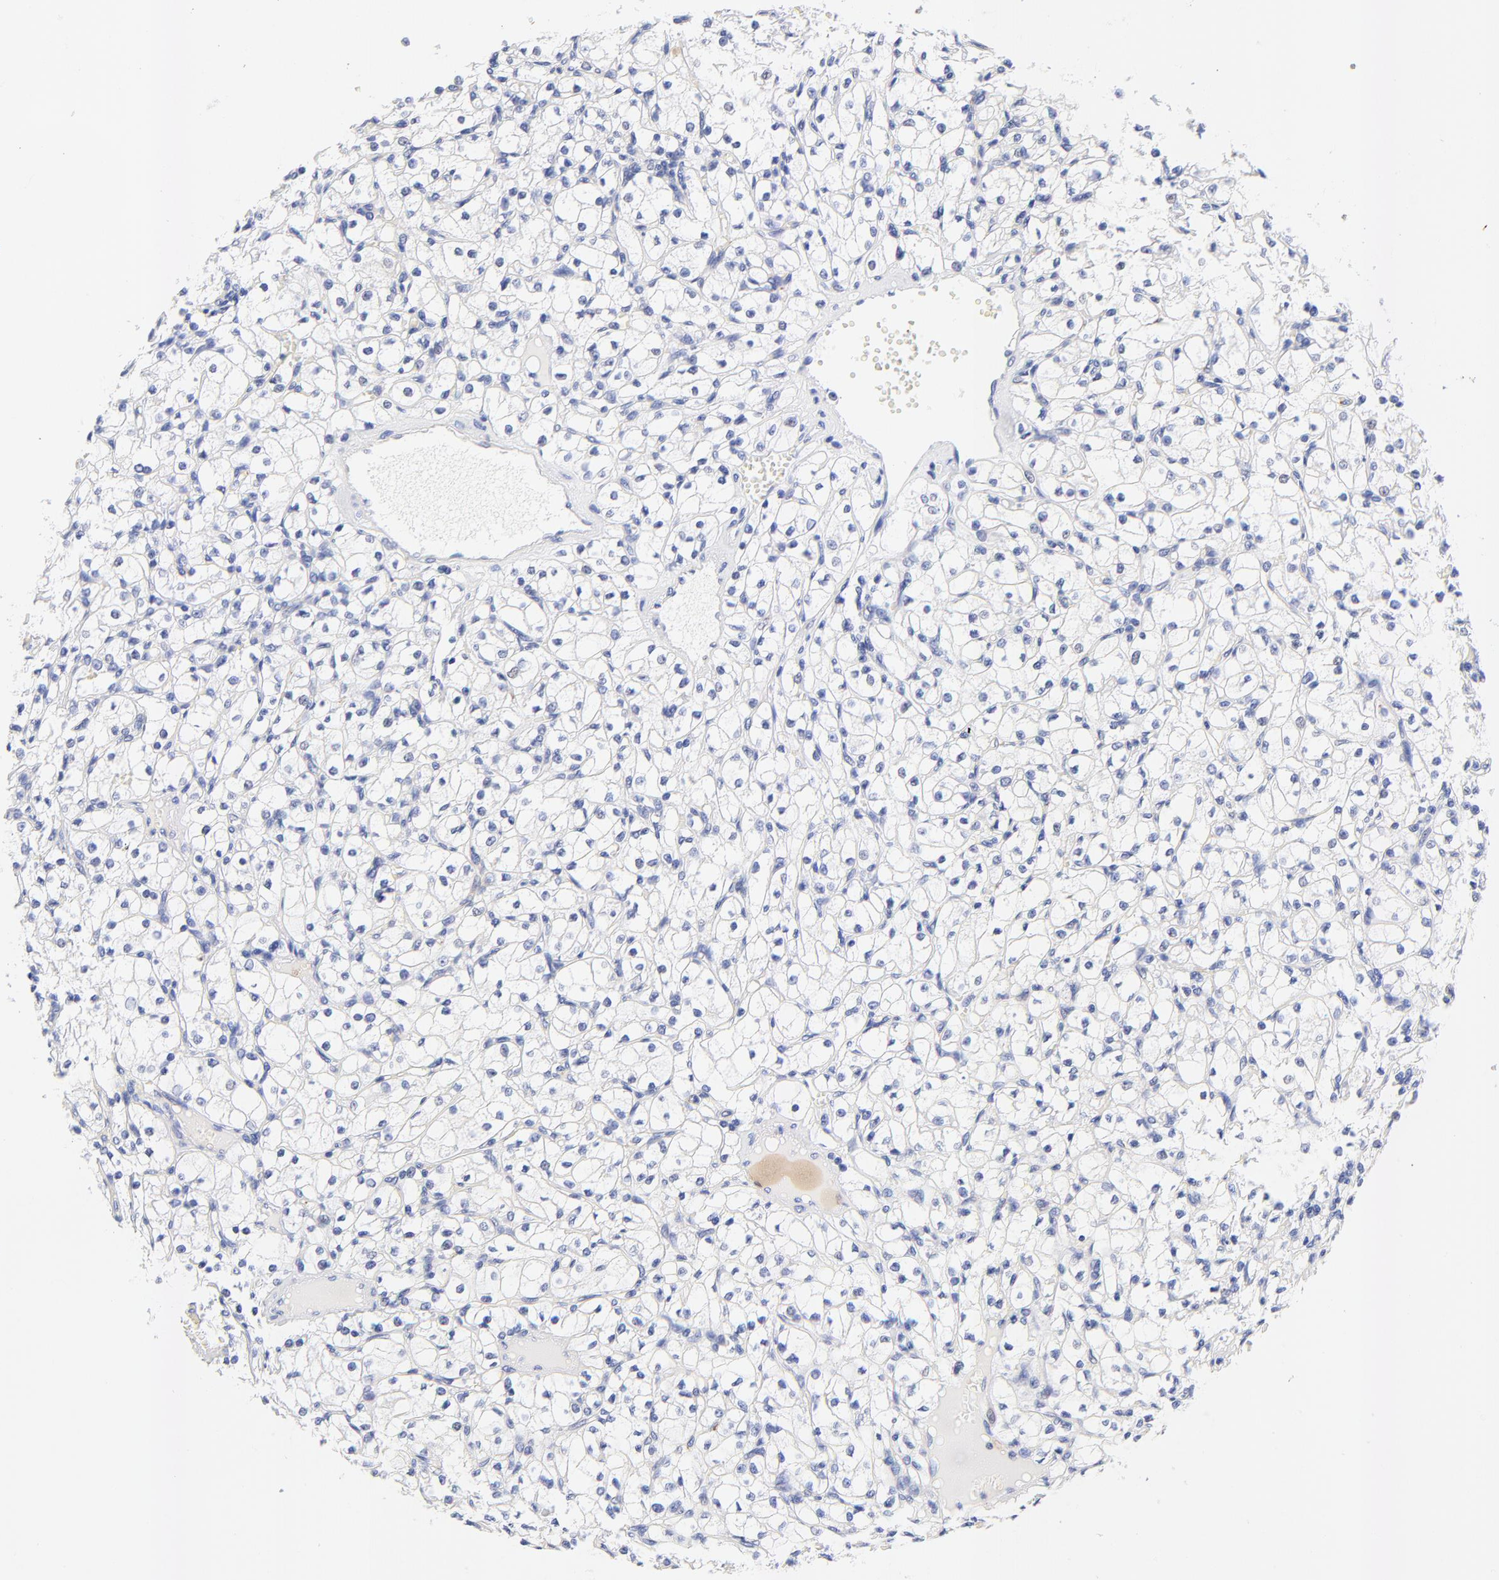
{"staining": {"intensity": "negative", "quantity": "none", "location": "none"}, "tissue": "renal cancer", "cell_type": "Tumor cells", "image_type": "cancer", "snomed": [{"axis": "morphology", "description": "Adenocarcinoma, NOS"}, {"axis": "topography", "description": "Kidney"}], "caption": "This is an immunohistochemistry histopathology image of human renal cancer (adenocarcinoma). There is no positivity in tumor cells.", "gene": "FAM117B", "patient": {"sex": "male", "age": 61}}